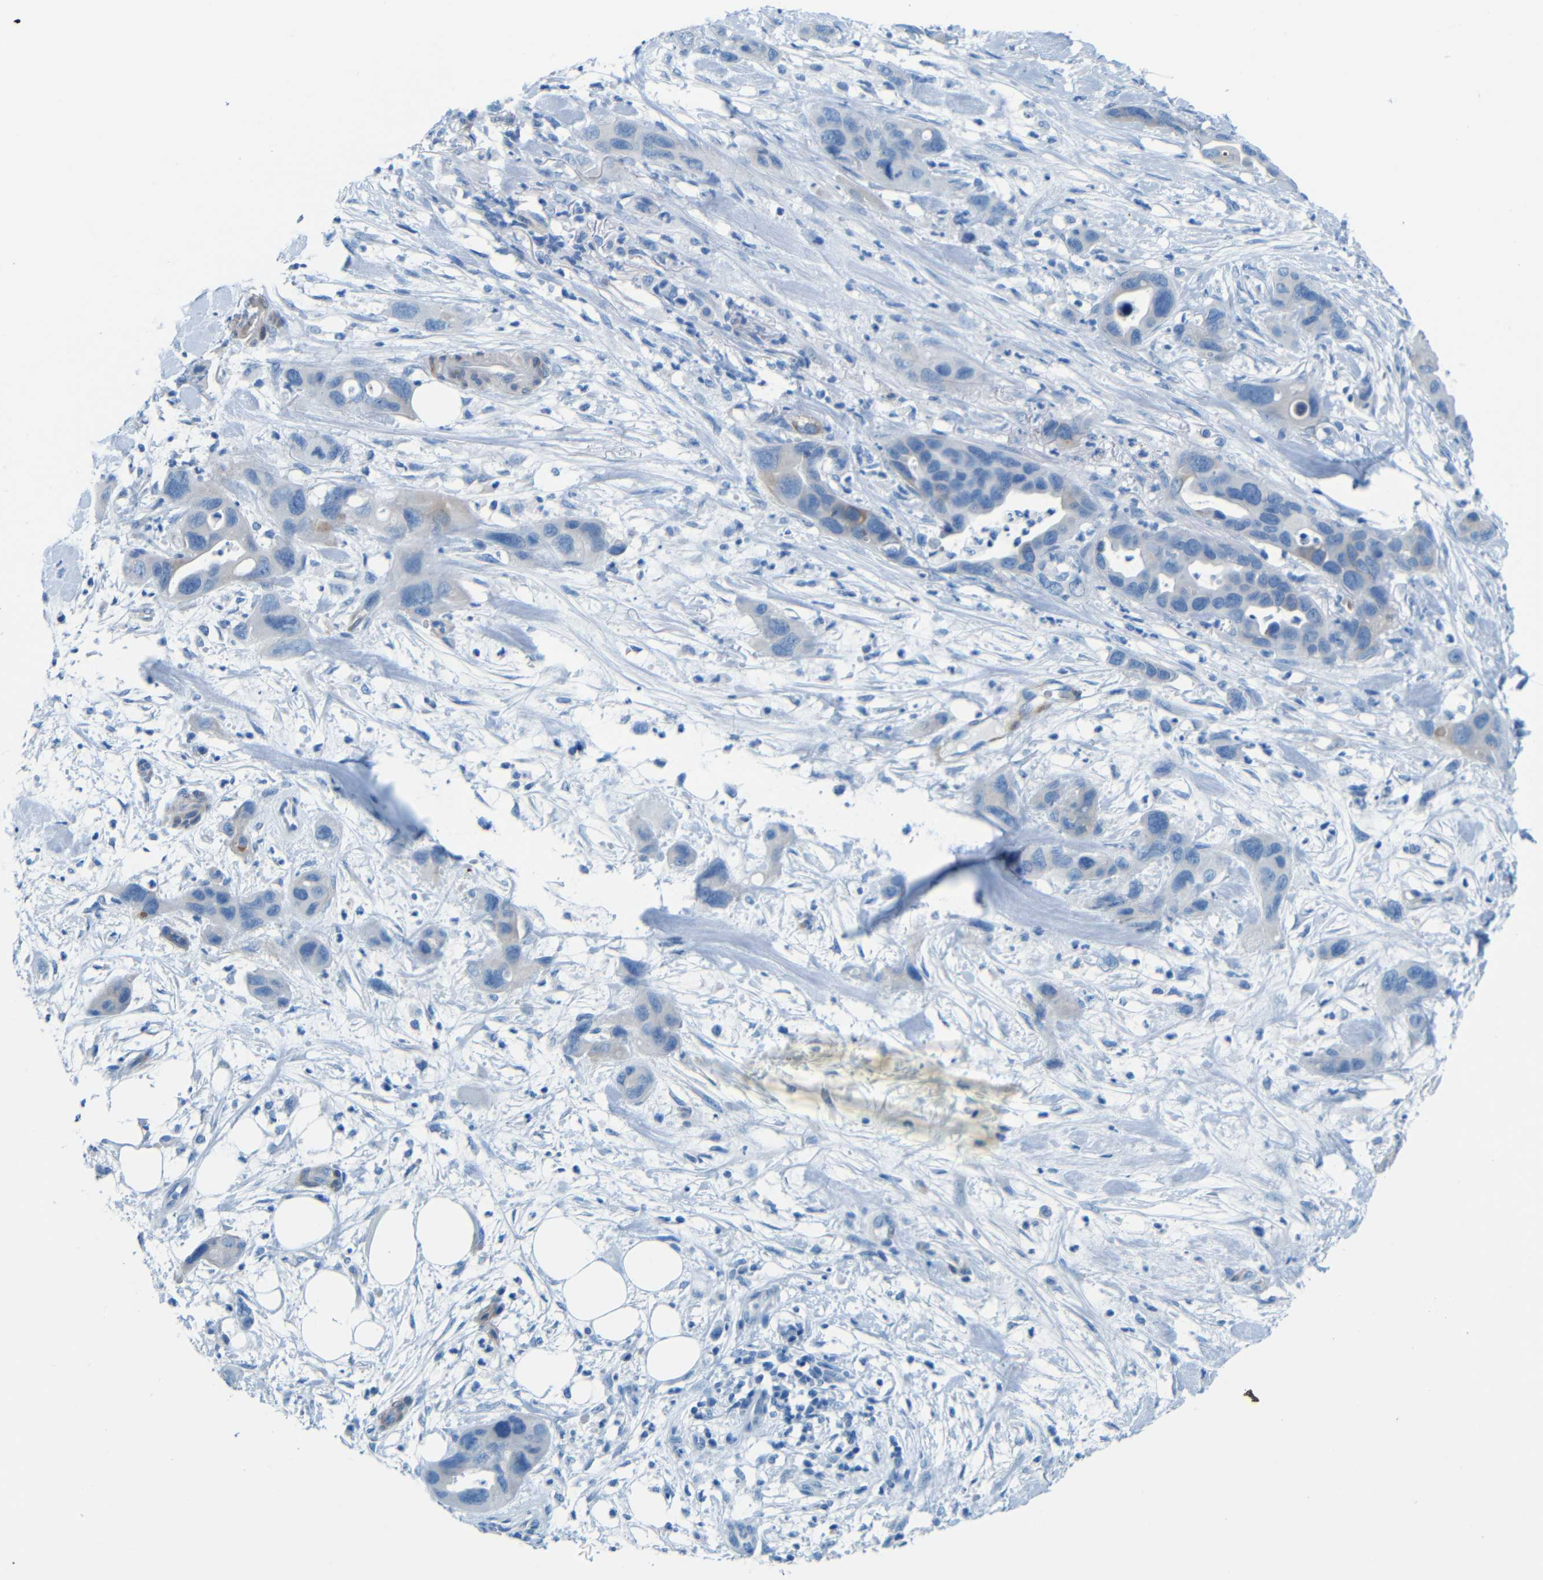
{"staining": {"intensity": "negative", "quantity": "none", "location": "none"}, "tissue": "pancreatic cancer", "cell_type": "Tumor cells", "image_type": "cancer", "snomed": [{"axis": "morphology", "description": "Adenocarcinoma, NOS"}, {"axis": "topography", "description": "Pancreas"}], "caption": "This is an immunohistochemistry image of human pancreatic cancer. There is no positivity in tumor cells.", "gene": "MAP2", "patient": {"sex": "female", "age": 71}}